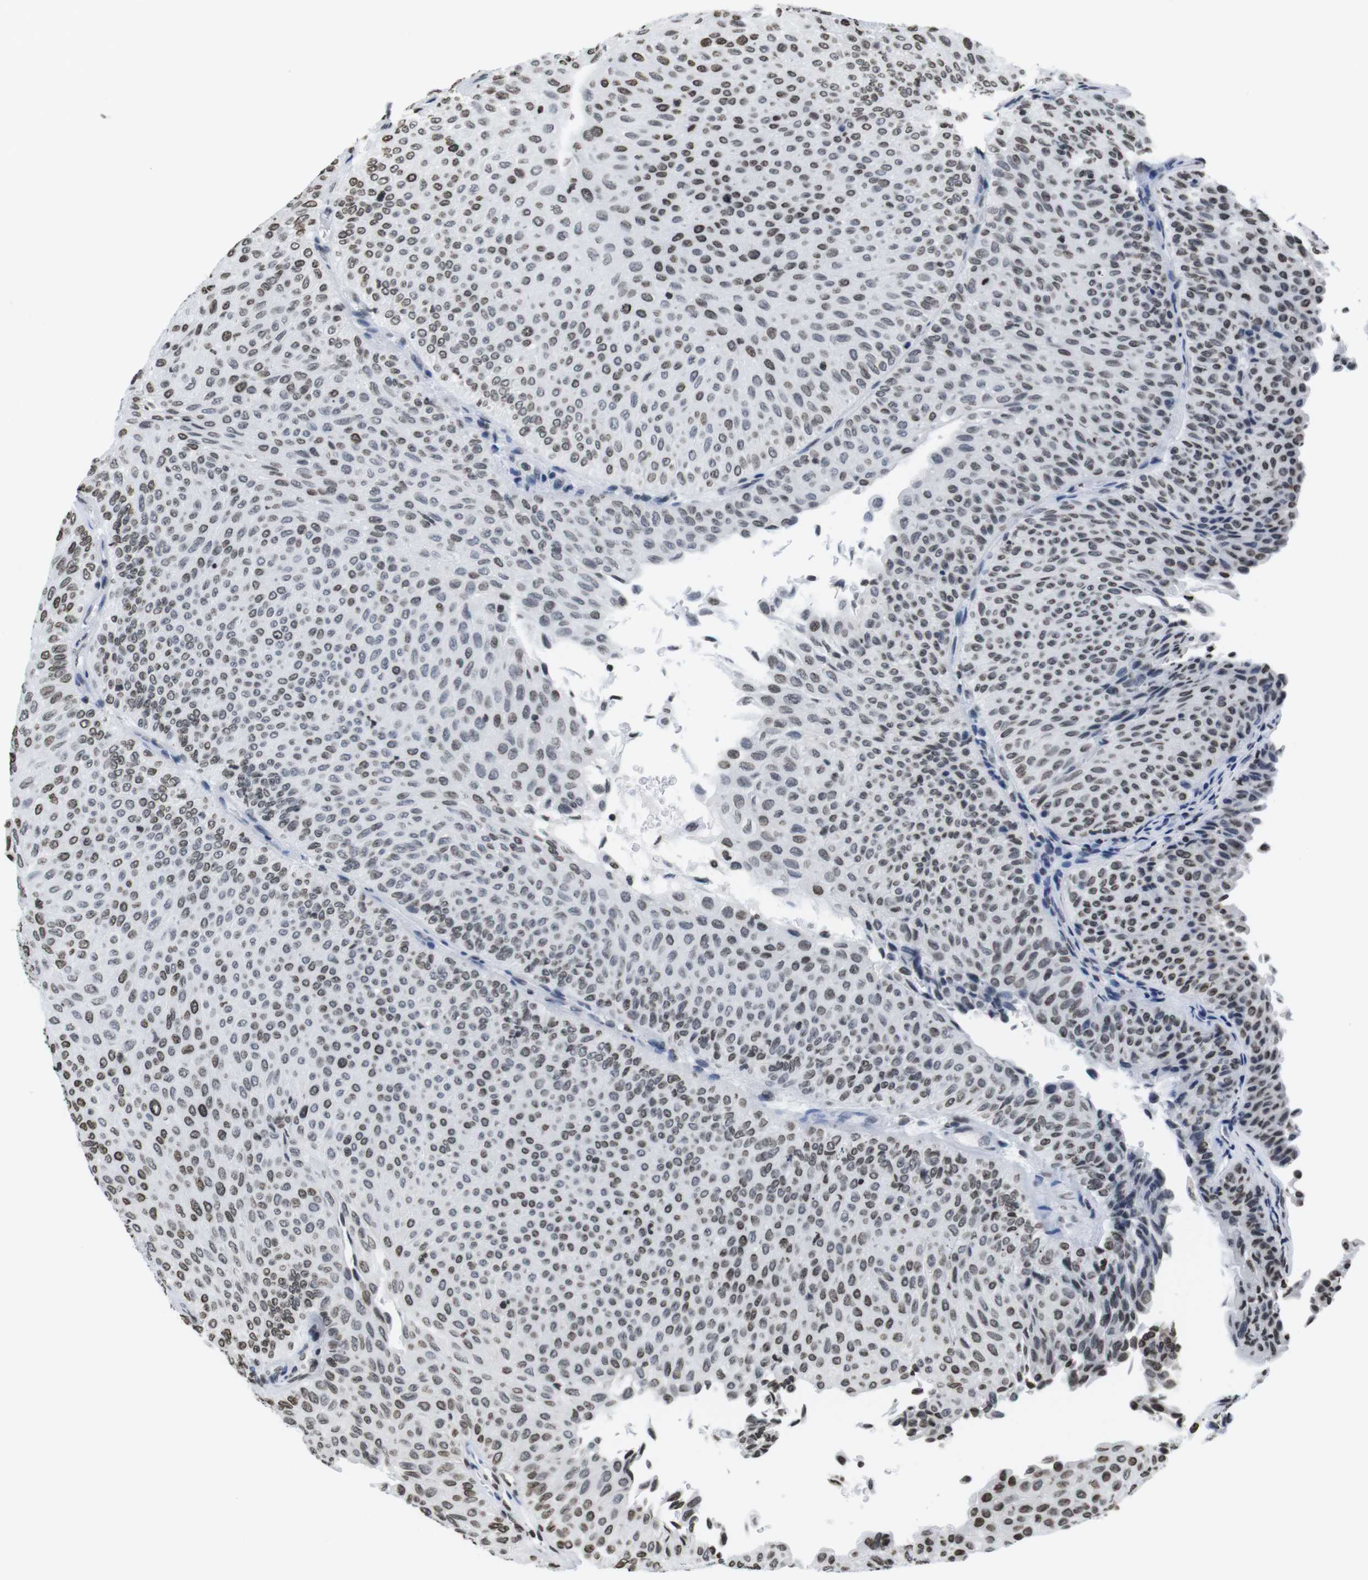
{"staining": {"intensity": "moderate", "quantity": "25%-75%", "location": "nuclear"}, "tissue": "urothelial cancer", "cell_type": "Tumor cells", "image_type": "cancer", "snomed": [{"axis": "morphology", "description": "Urothelial carcinoma, Low grade"}, {"axis": "topography", "description": "Urinary bladder"}], "caption": "An immunohistochemistry (IHC) photomicrograph of tumor tissue is shown. Protein staining in brown labels moderate nuclear positivity in urothelial carcinoma (low-grade) within tumor cells.", "gene": "BSX", "patient": {"sex": "male", "age": 78}}